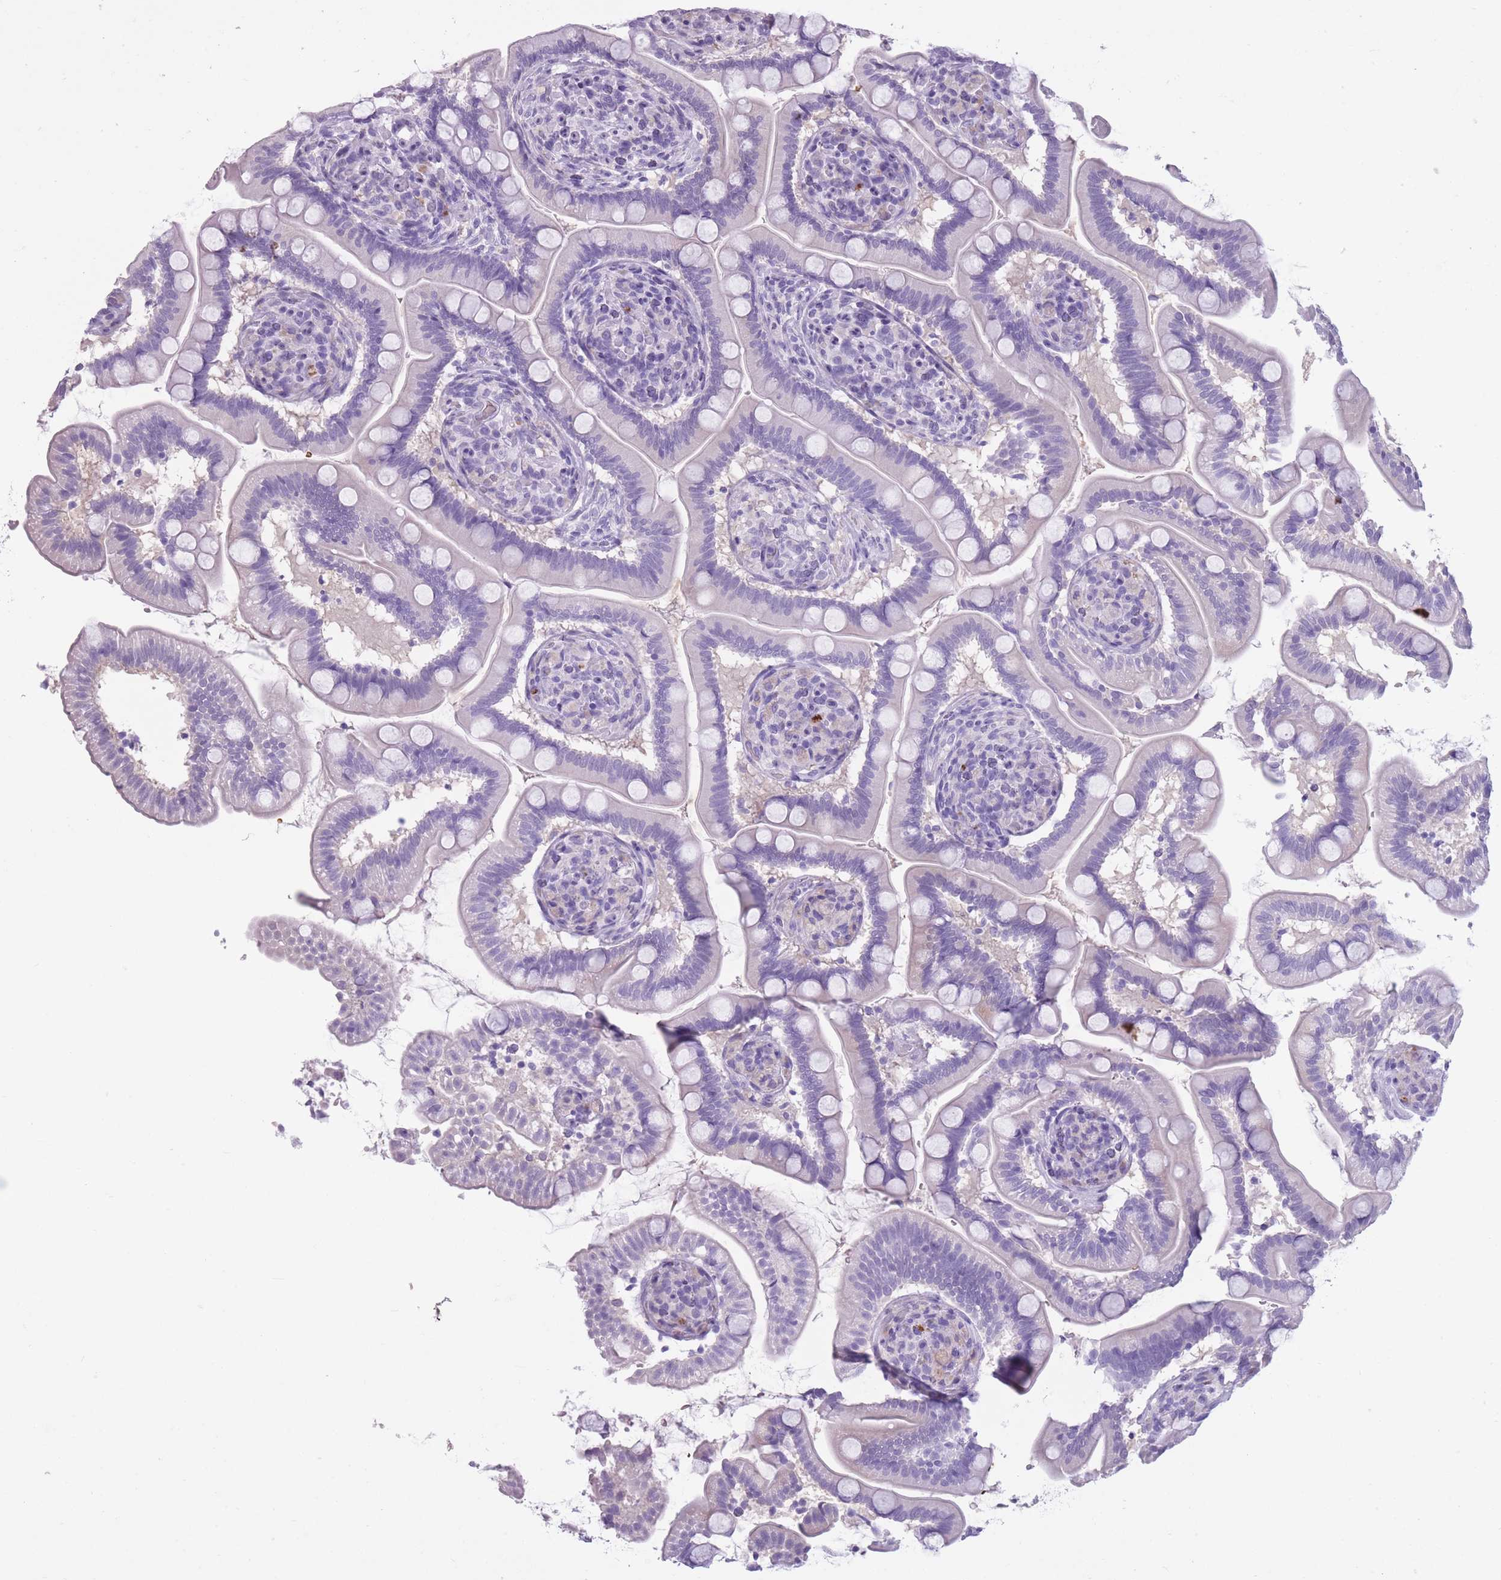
{"staining": {"intensity": "negative", "quantity": "none", "location": "none"}, "tissue": "small intestine", "cell_type": "Glandular cells", "image_type": "normal", "snomed": [{"axis": "morphology", "description": "Normal tissue, NOS"}, {"axis": "topography", "description": "Small intestine"}], "caption": "The micrograph reveals no staining of glandular cells in benign small intestine. Brightfield microscopy of immunohistochemistry stained with DAB (brown) and hematoxylin (blue), captured at high magnification.", "gene": "OR7C1", "patient": {"sex": "female", "age": 64}}